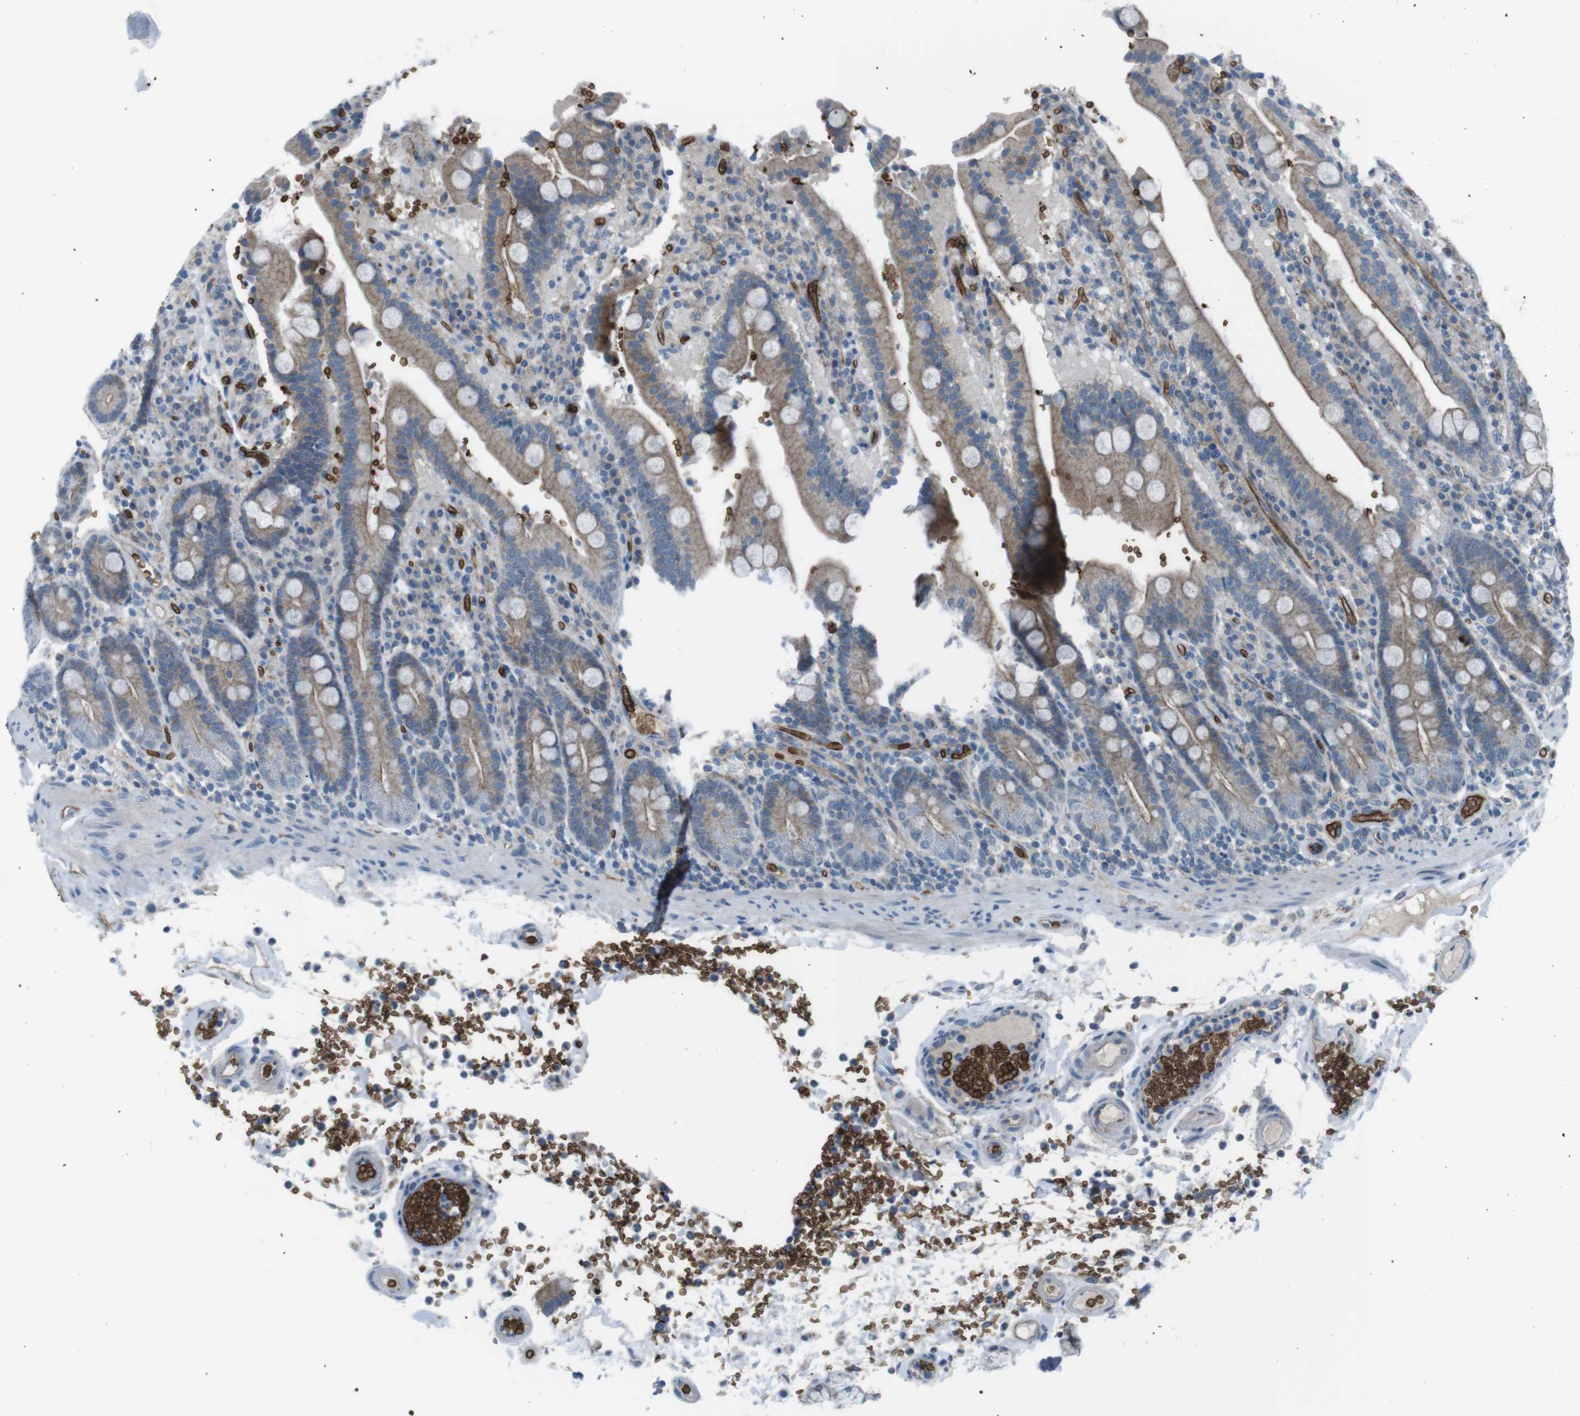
{"staining": {"intensity": "weak", "quantity": ">75%", "location": "cytoplasmic/membranous"}, "tissue": "duodenum", "cell_type": "Glandular cells", "image_type": "normal", "snomed": [{"axis": "morphology", "description": "Normal tissue, NOS"}, {"axis": "topography", "description": "Small intestine, NOS"}], "caption": "Brown immunohistochemical staining in benign human duodenum displays weak cytoplasmic/membranous staining in about >75% of glandular cells. Nuclei are stained in blue.", "gene": "SPTA1", "patient": {"sex": "female", "age": 71}}